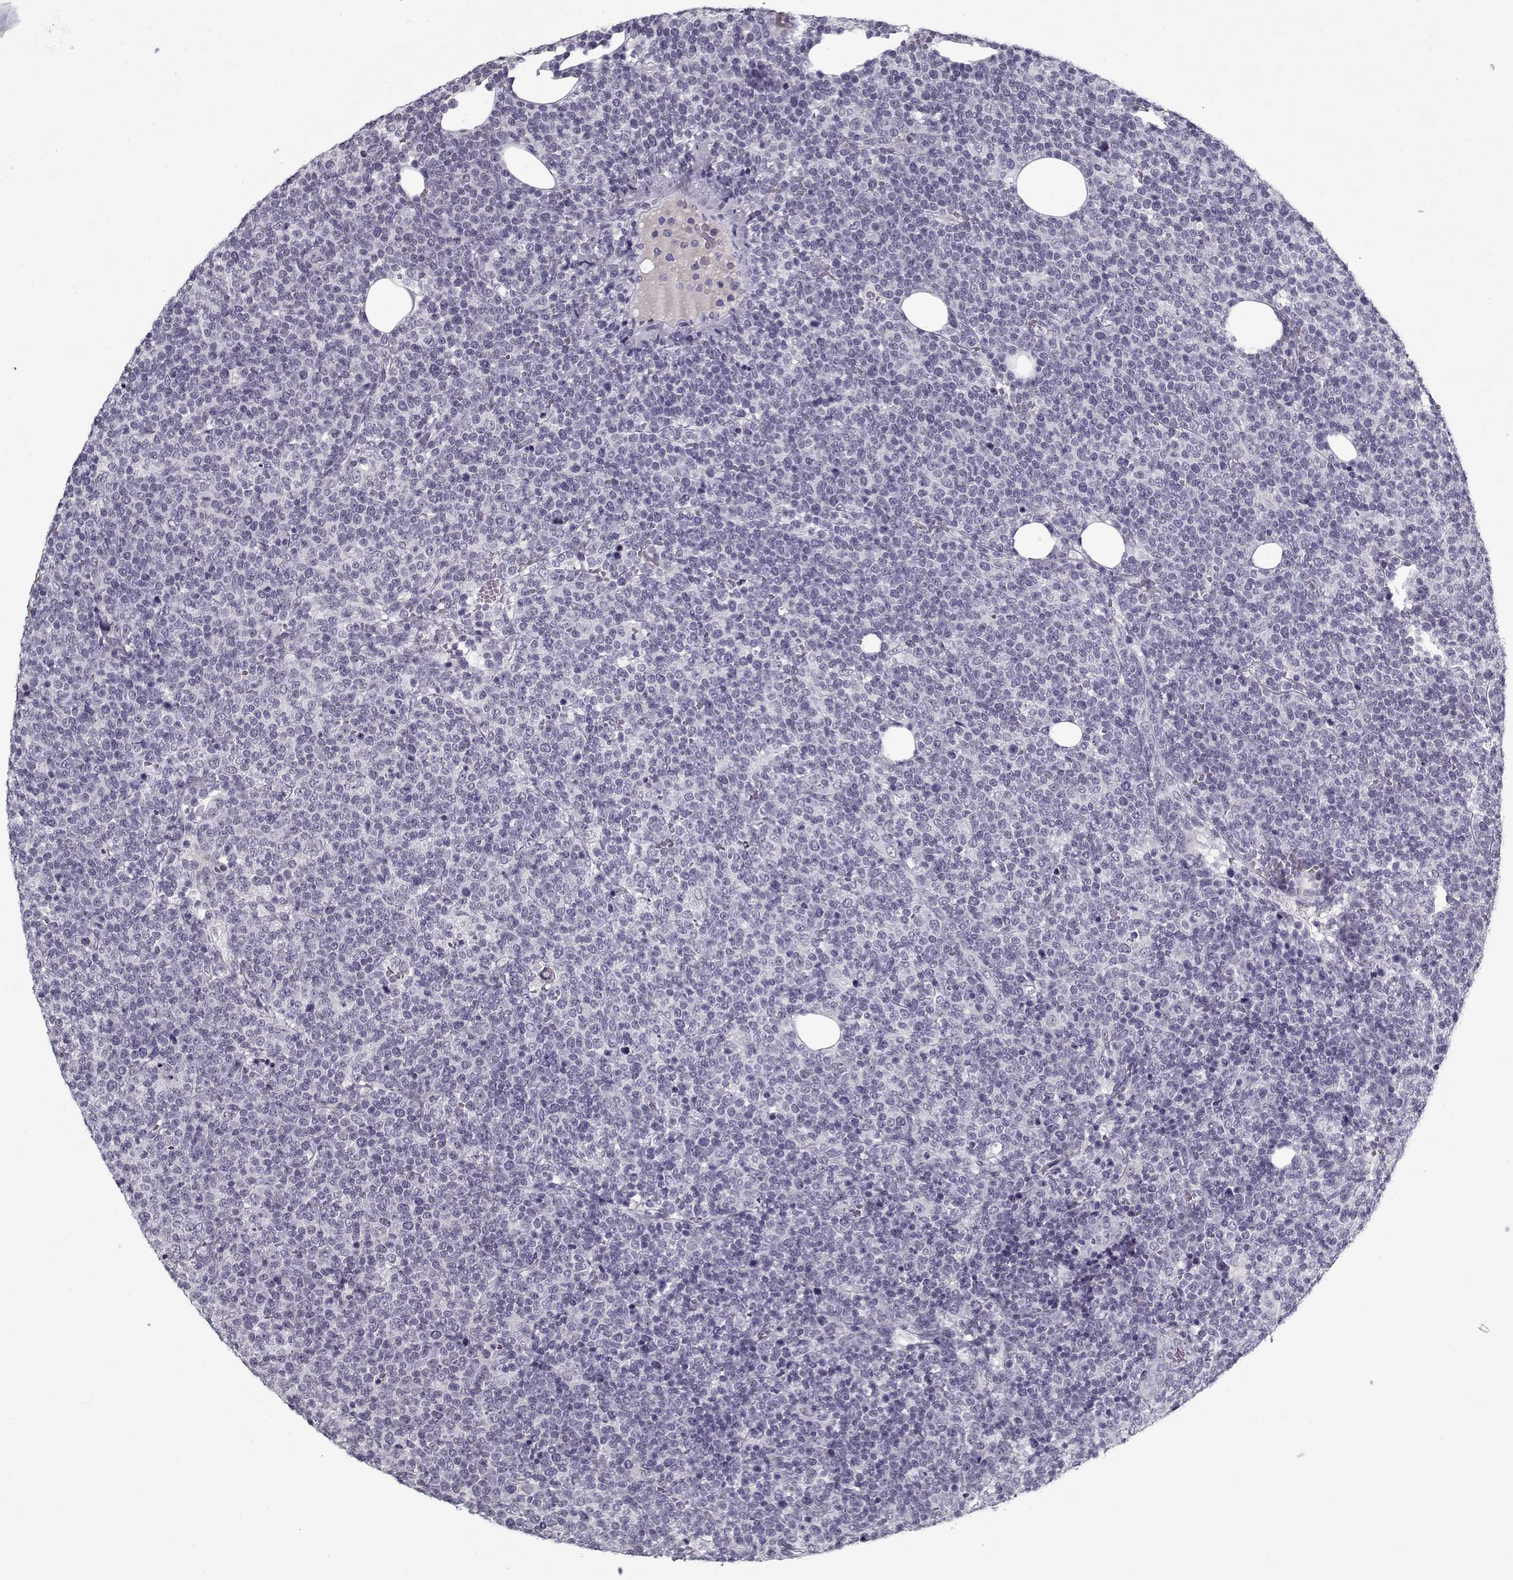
{"staining": {"intensity": "negative", "quantity": "none", "location": "none"}, "tissue": "lymphoma", "cell_type": "Tumor cells", "image_type": "cancer", "snomed": [{"axis": "morphology", "description": "Malignant lymphoma, non-Hodgkin's type, High grade"}, {"axis": "topography", "description": "Lymph node"}], "caption": "This is a image of immunohistochemistry staining of lymphoma, which shows no expression in tumor cells.", "gene": "SPACA9", "patient": {"sex": "male", "age": 61}}